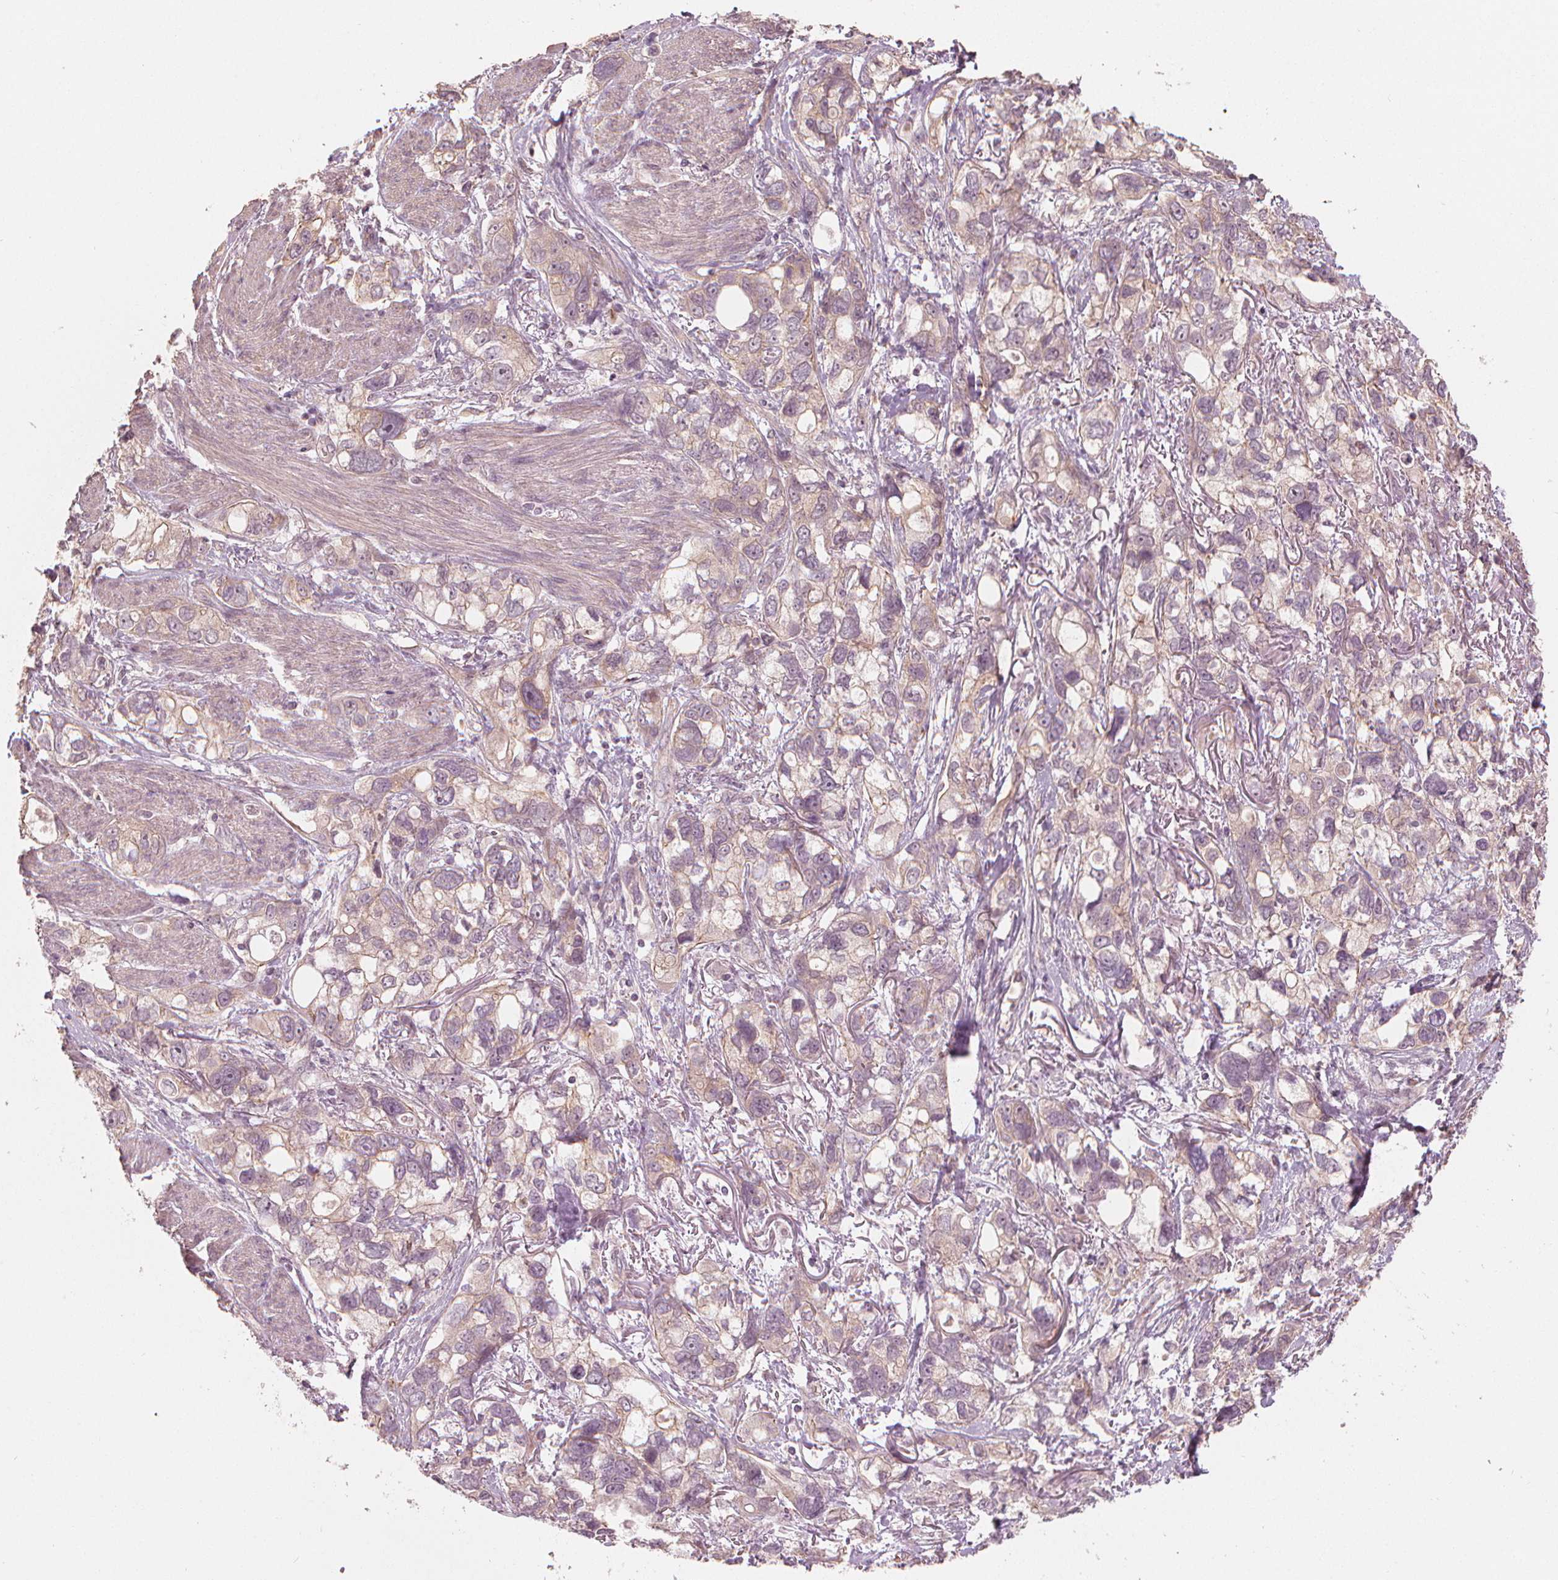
{"staining": {"intensity": "moderate", "quantity": "<25%", "location": "cytoplasmic/membranous"}, "tissue": "stomach cancer", "cell_type": "Tumor cells", "image_type": "cancer", "snomed": [{"axis": "morphology", "description": "Adenocarcinoma, NOS"}, {"axis": "topography", "description": "Stomach, upper"}], "caption": "Immunohistochemistry (IHC) of adenocarcinoma (stomach) shows low levels of moderate cytoplasmic/membranous staining in about <25% of tumor cells.", "gene": "CLBA1", "patient": {"sex": "female", "age": 81}}